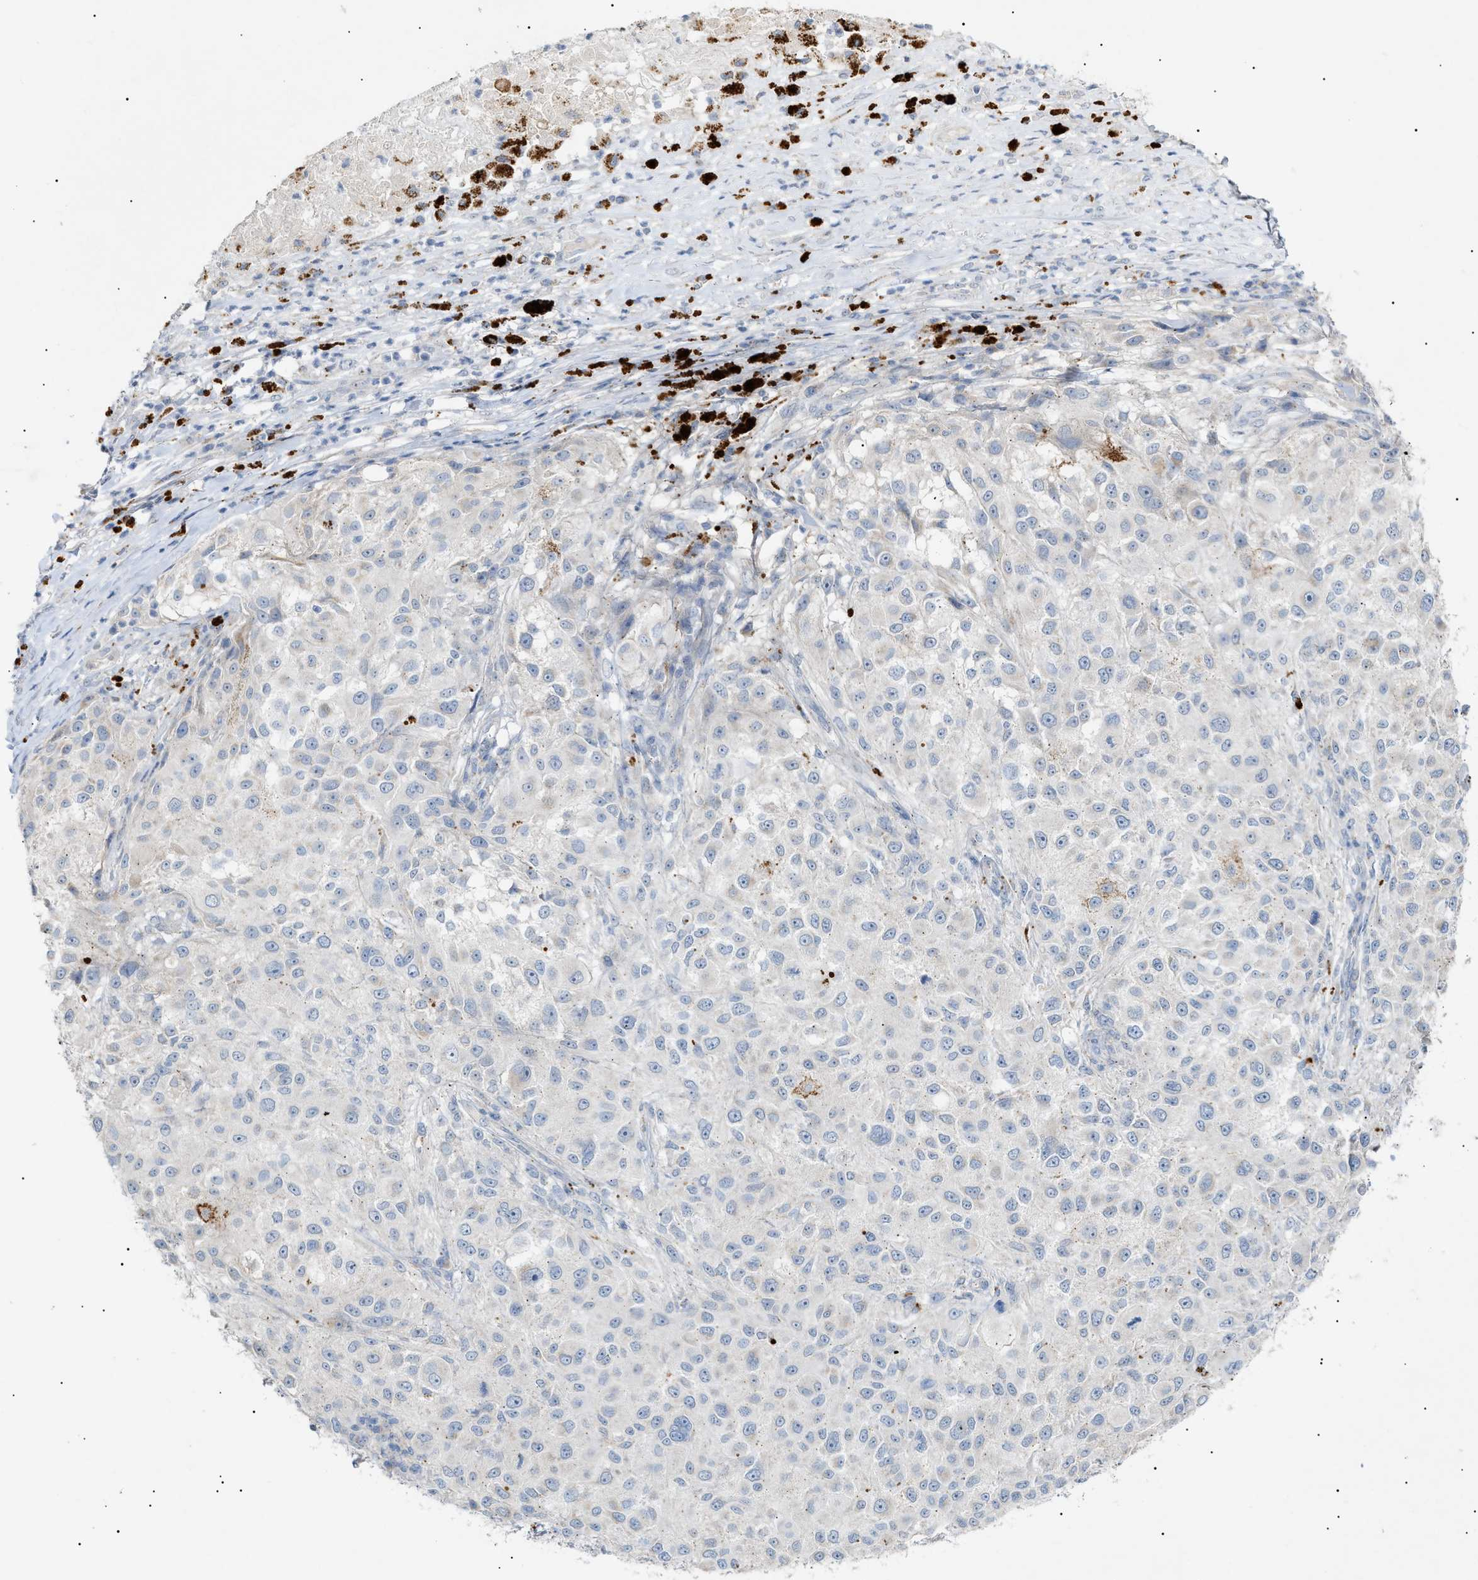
{"staining": {"intensity": "negative", "quantity": "none", "location": "none"}, "tissue": "melanoma", "cell_type": "Tumor cells", "image_type": "cancer", "snomed": [{"axis": "morphology", "description": "Necrosis, NOS"}, {"axis": "morphology", "description": "Malignant melanoma, NOS"}, {"axis": "topography", "description": "Skin"}], "caption": "The histopathology image demonstrates no significant expression in tumor cells of malignant melanoma.", "gene": "SLC25A31", "patient": {"sex": "female", "age": 87}}